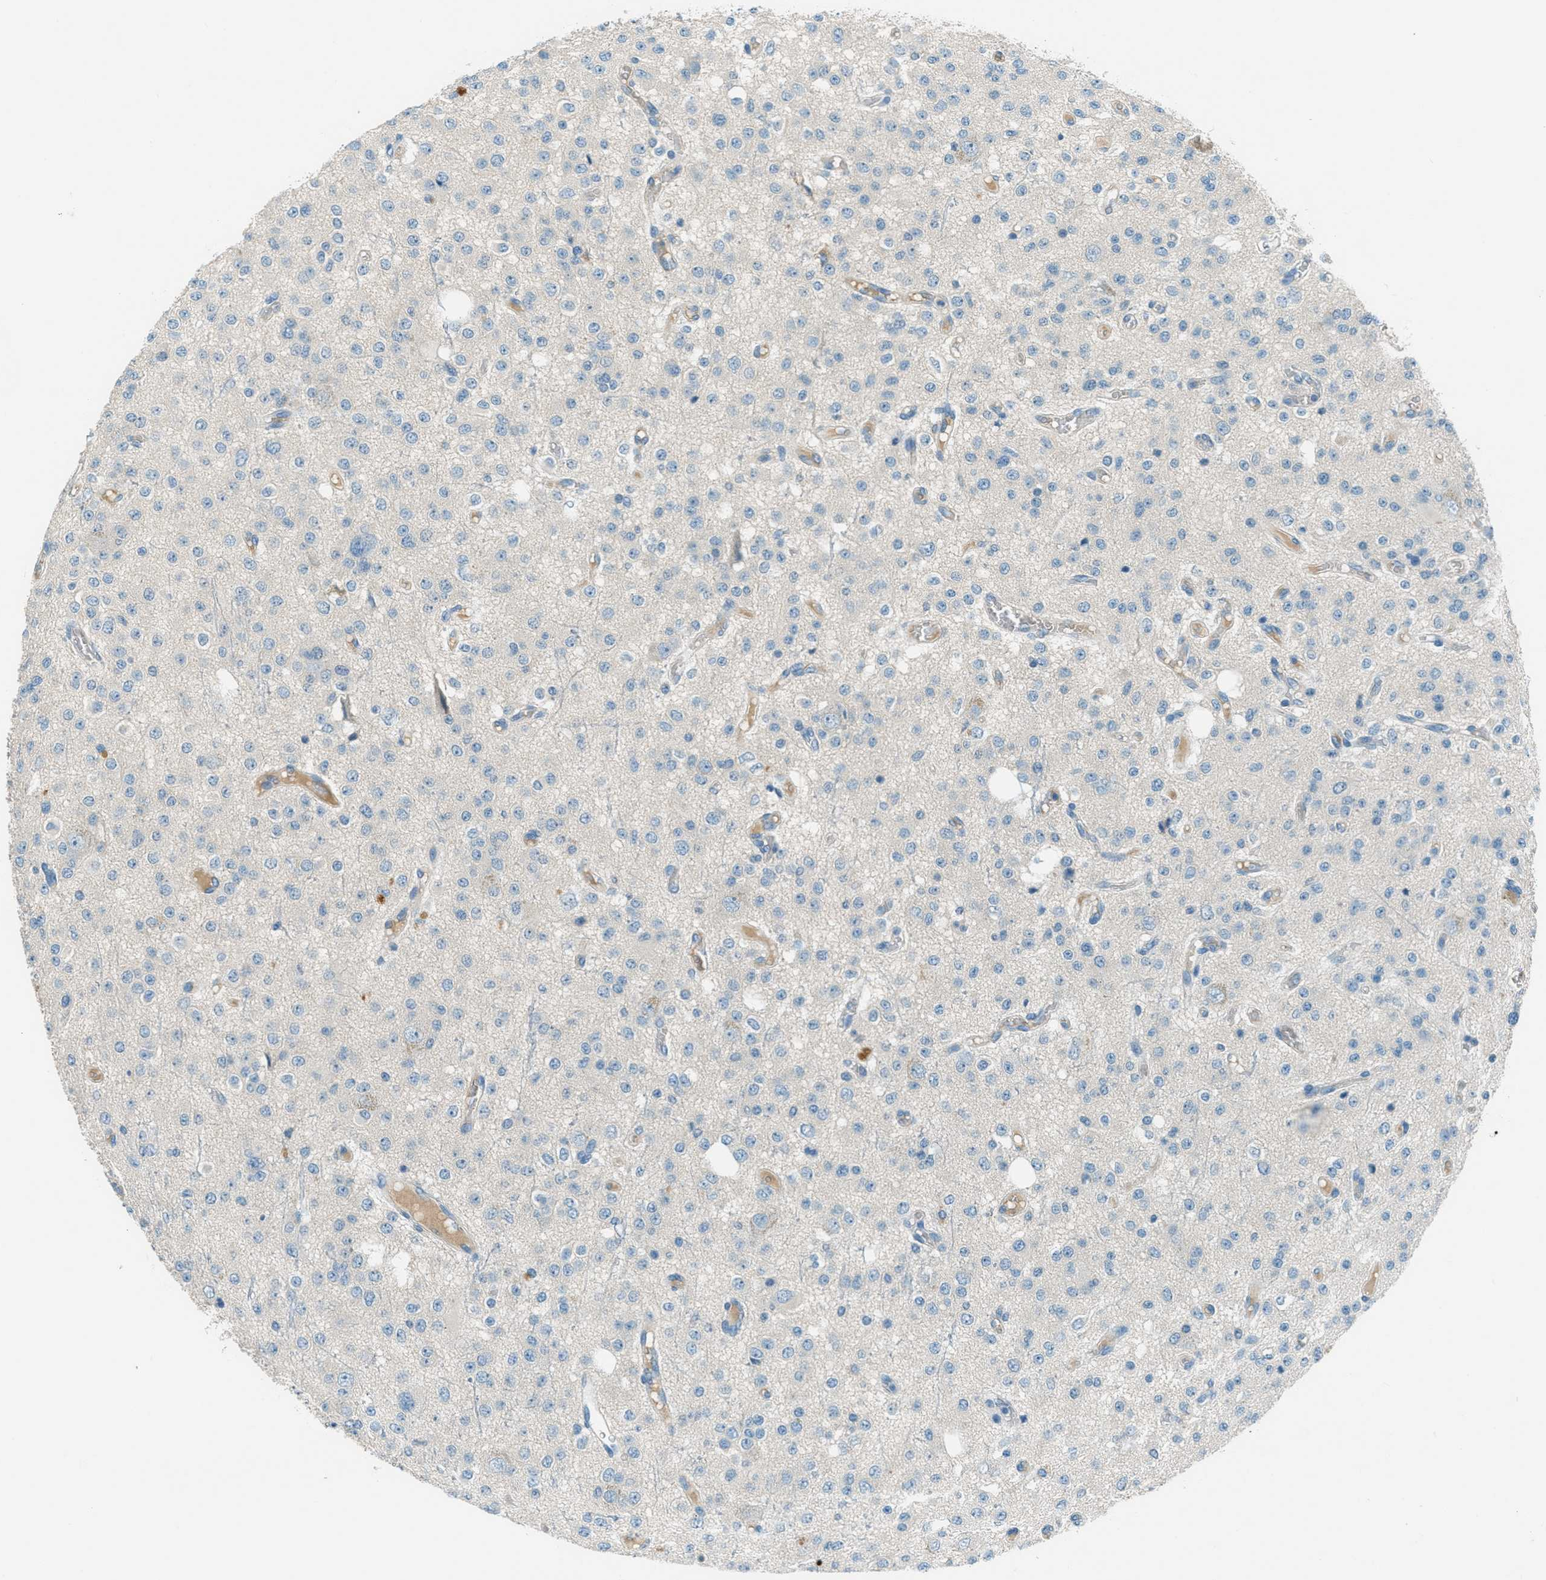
{"staining": {"intensity": "negative", "quantity": "none", "location": "none"}, "tissue": "glioma", "cell_type": "Tumor cells", "image_type": "cancer", "snomed": [{"axis": "morphology", "description": "Glioma, malignant, Low grade"}, {"axis": "topography", "description": "Brain"}], "caption": "The image reveals no significant positivity in tumor cells of low-grade glioma (malignant).", "gene": "MSLN", "patient": {"sex": "male", "age": 38}}